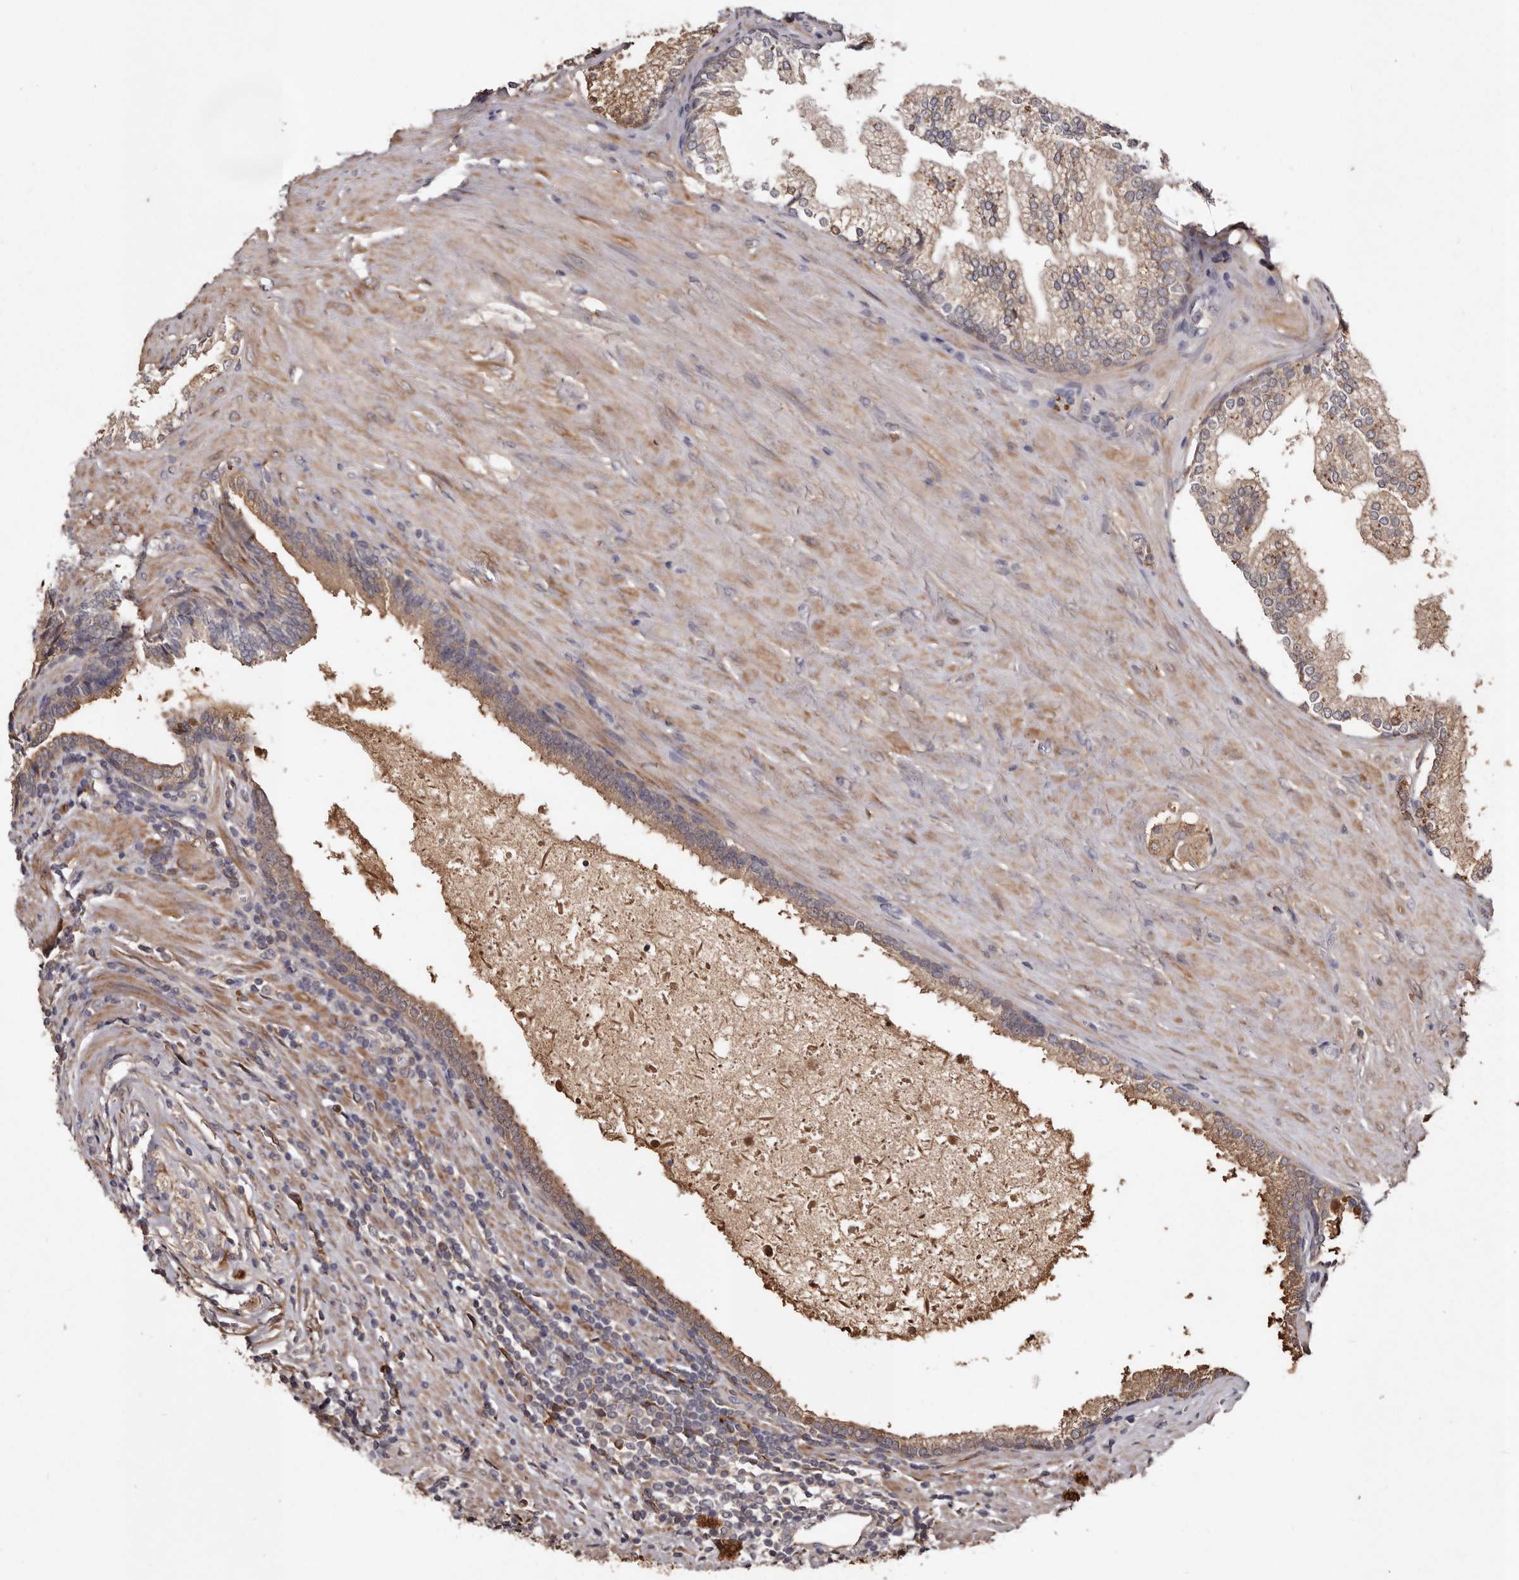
{"staining": {"intensity": "moderate", "quantity": ">75%", "location": "cytoplasmic/membranous"}, "tissue": "prostate cancer", "cell_type": "Tumor cells", "image_type": "cancer", "snomed": [{"axis": "morphology", "description": "Adenocarcinoma, High grade"}, {"axis": "topography", "description": "Prostate"}], "caption": "DAB immunohistochemical staining of human prostate cancer demonstrates moderate cytoplasmic/membranous protein positivity in about >75% of tumor cells.", "gene": "CYP1B1", "patient": {"sex": "male", "age": 73}}